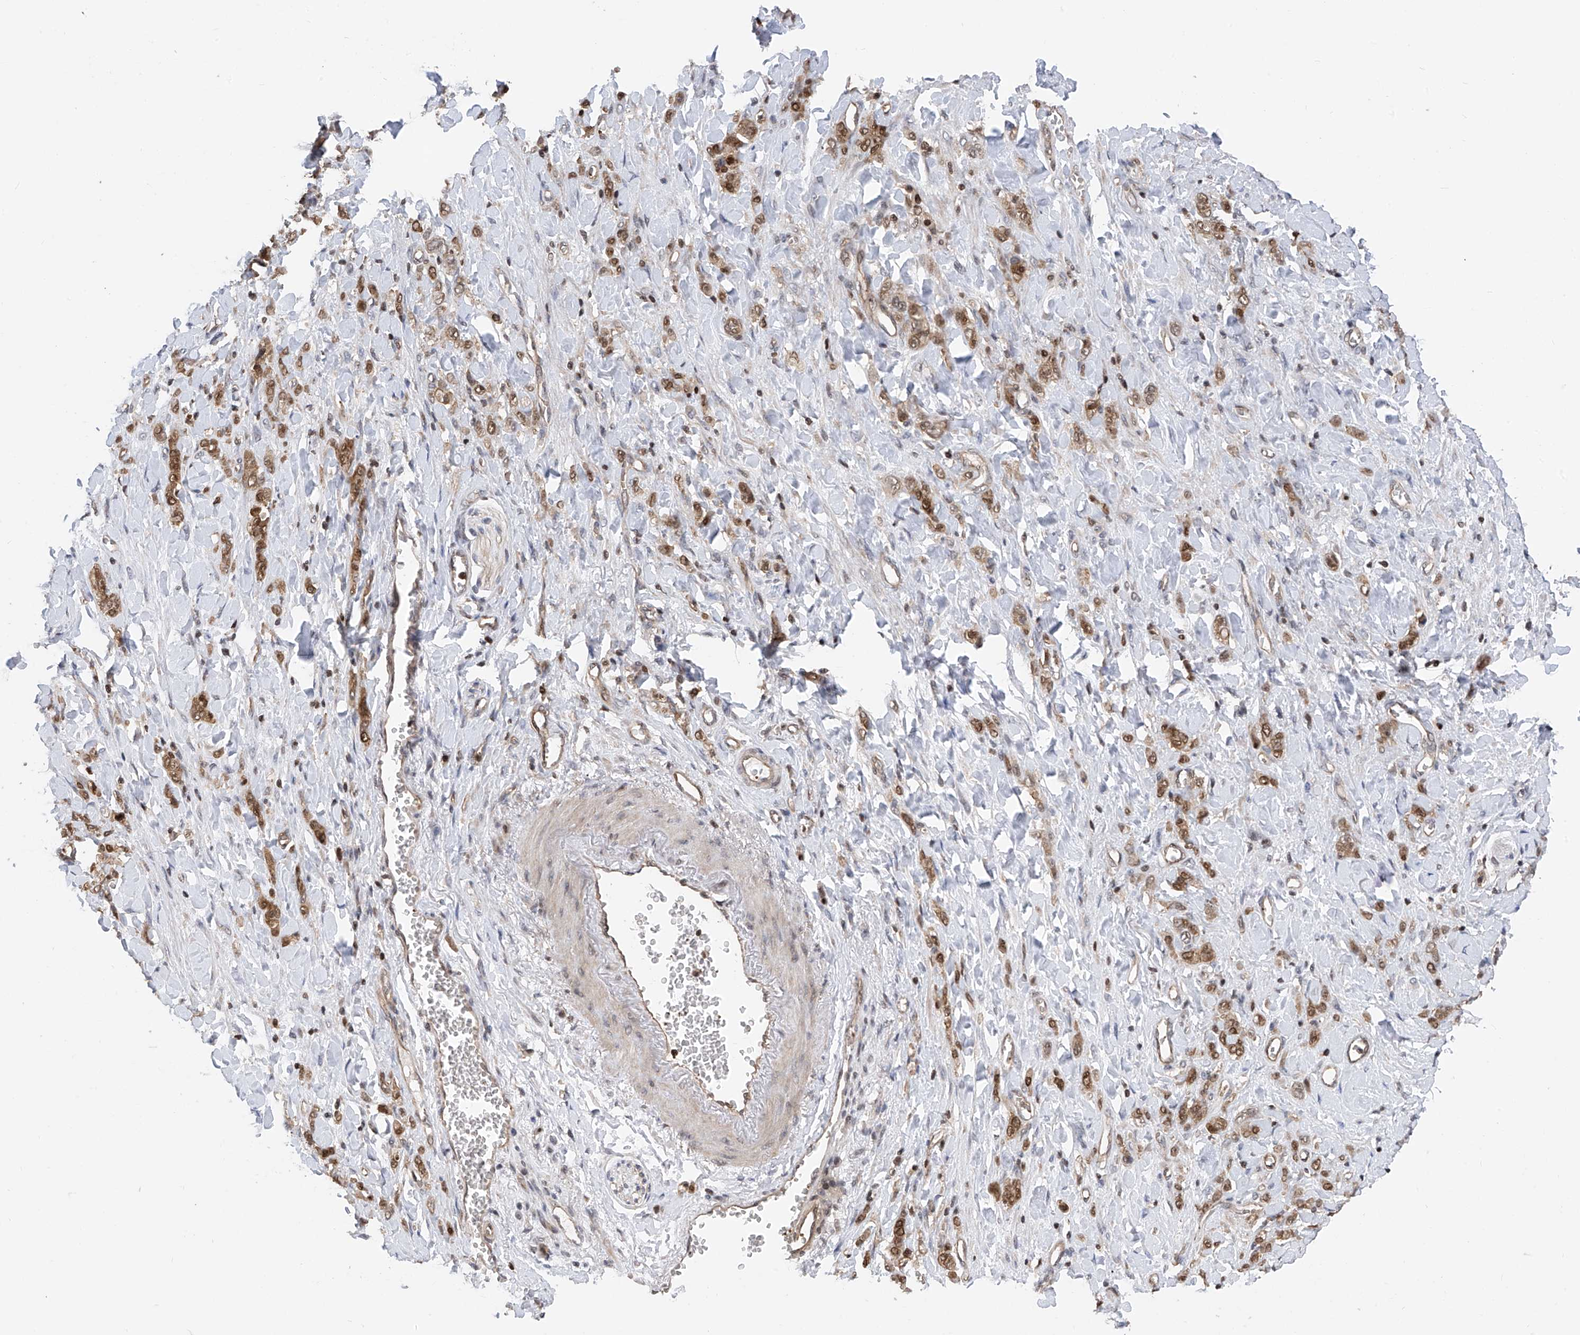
{"staining": {"intensity": "moderate", "quantity": ">75%", "location": "cytoplasmic/membranous,nuclear"}, "tissue": "stomach cancer", "cell_type": "Tumor cells", "image_type": "cancer", "snomed": [{"axis": "morphology", "description": "Normal tissue, NOS"}, {"axis": "morphology", "description": "Adenocarcinoma, NOS"}, {"axis": "topography", "description": "Stomach"}], "caption": "About >75% of tumor cells in stomach cancer show moderate cytoplasmic/membranous and nuclear protein expression as visualized by brown immunohistochemical staining.", "gene": "DNAJC9", "patient": {"sex": "male", "age": 82}}